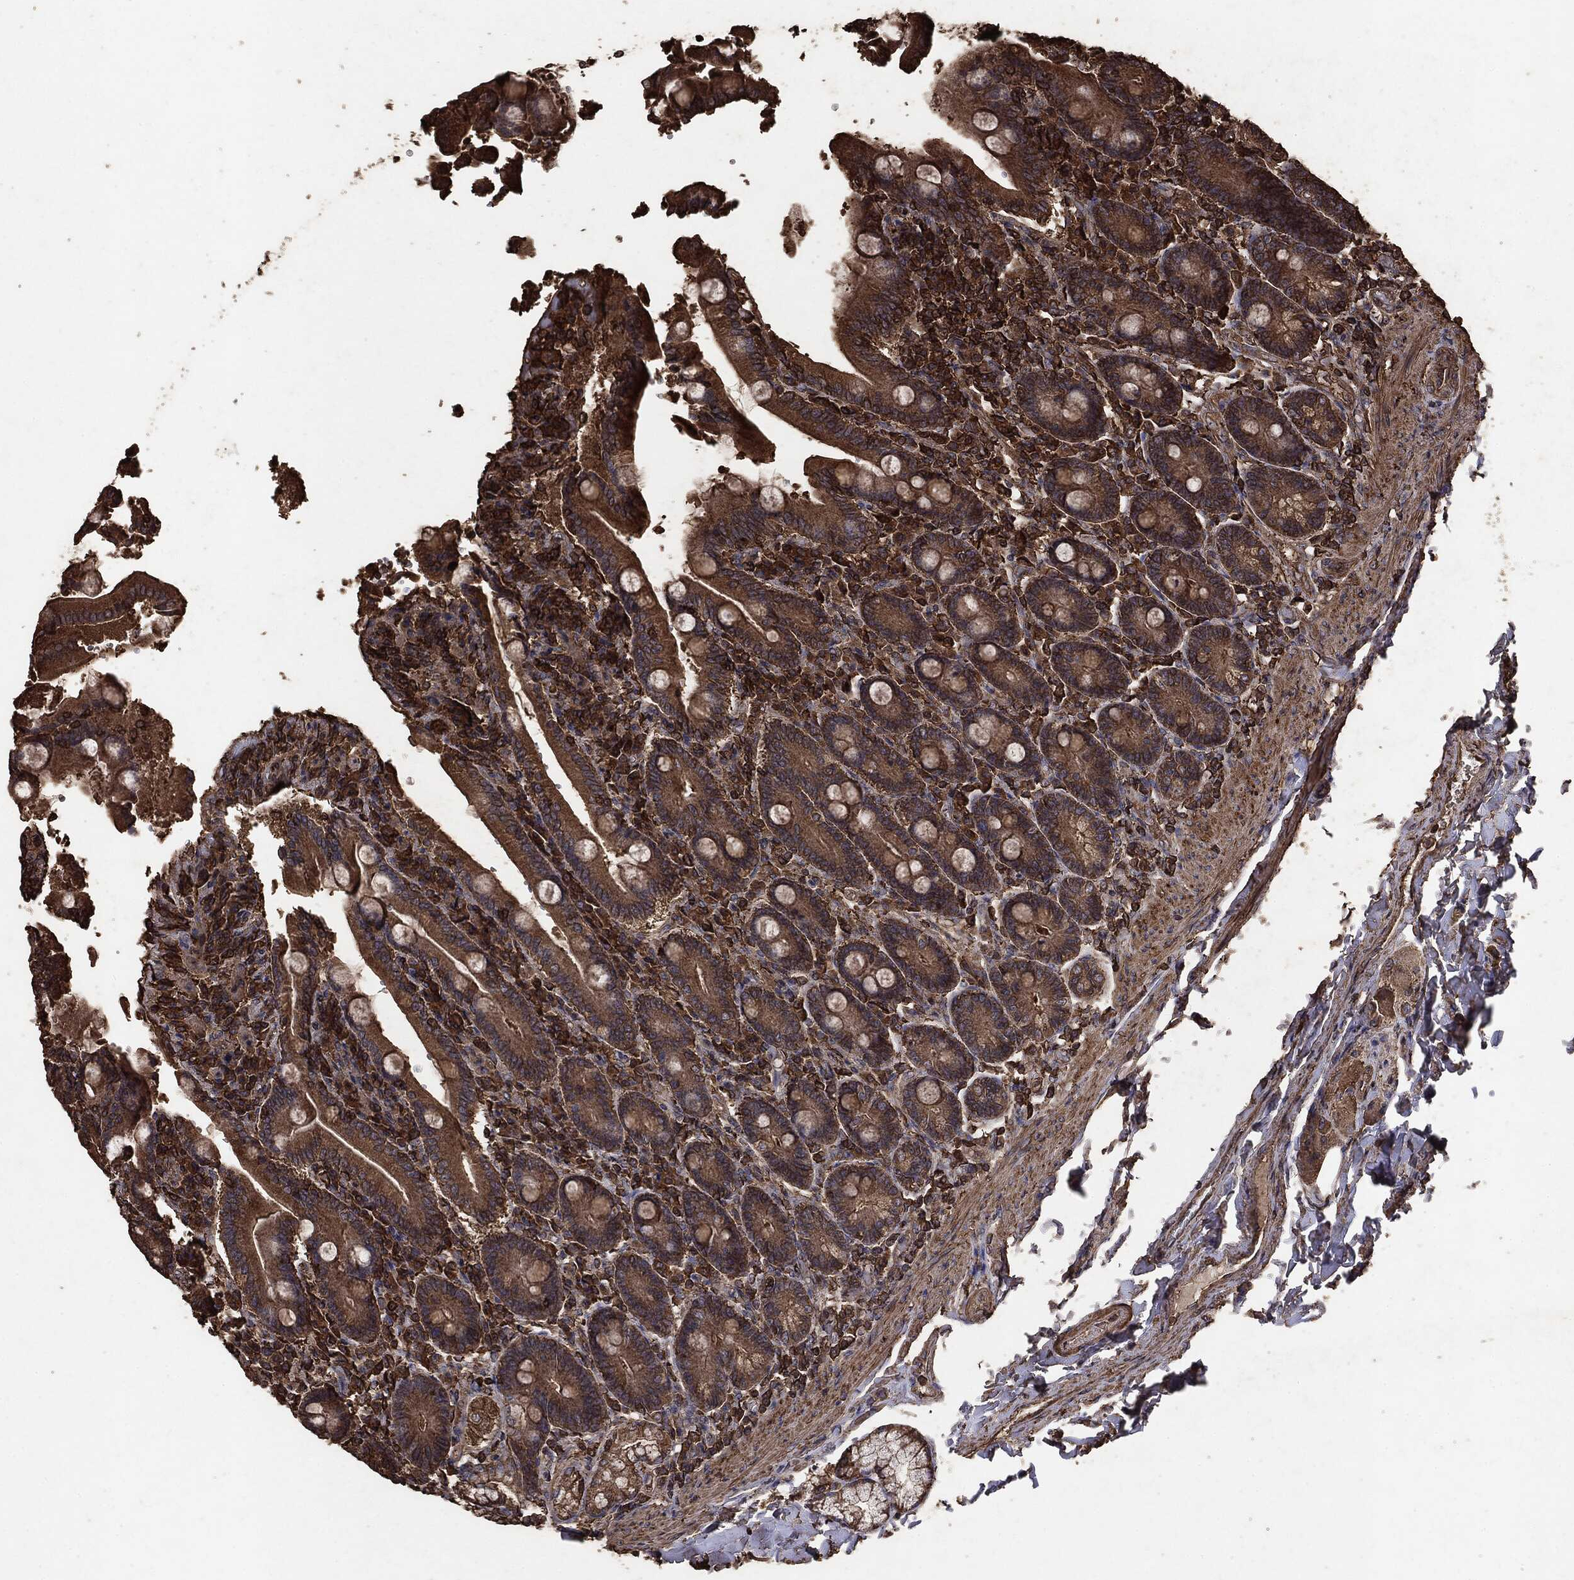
{"staining": {"intensity": "moderate", "quantity": ">75%", "location": "cytoplasmic/membranous"}, "tissue": "duodenum", "cell_type": "Glandular cells", "image_type": "normal", "snomed": [{"axis": "morphology", "description": "Normal tissue, NOS"}, {"axis": "topography", "description": "Duodenum"}], "caption": "IHC of normal human duodenum displays medium levels of moderate cytoplasmic/membranous positivity in about >75% of glandular cells.", "gene": "MTOR", "patient": {"sex": "female", "age": 62}}